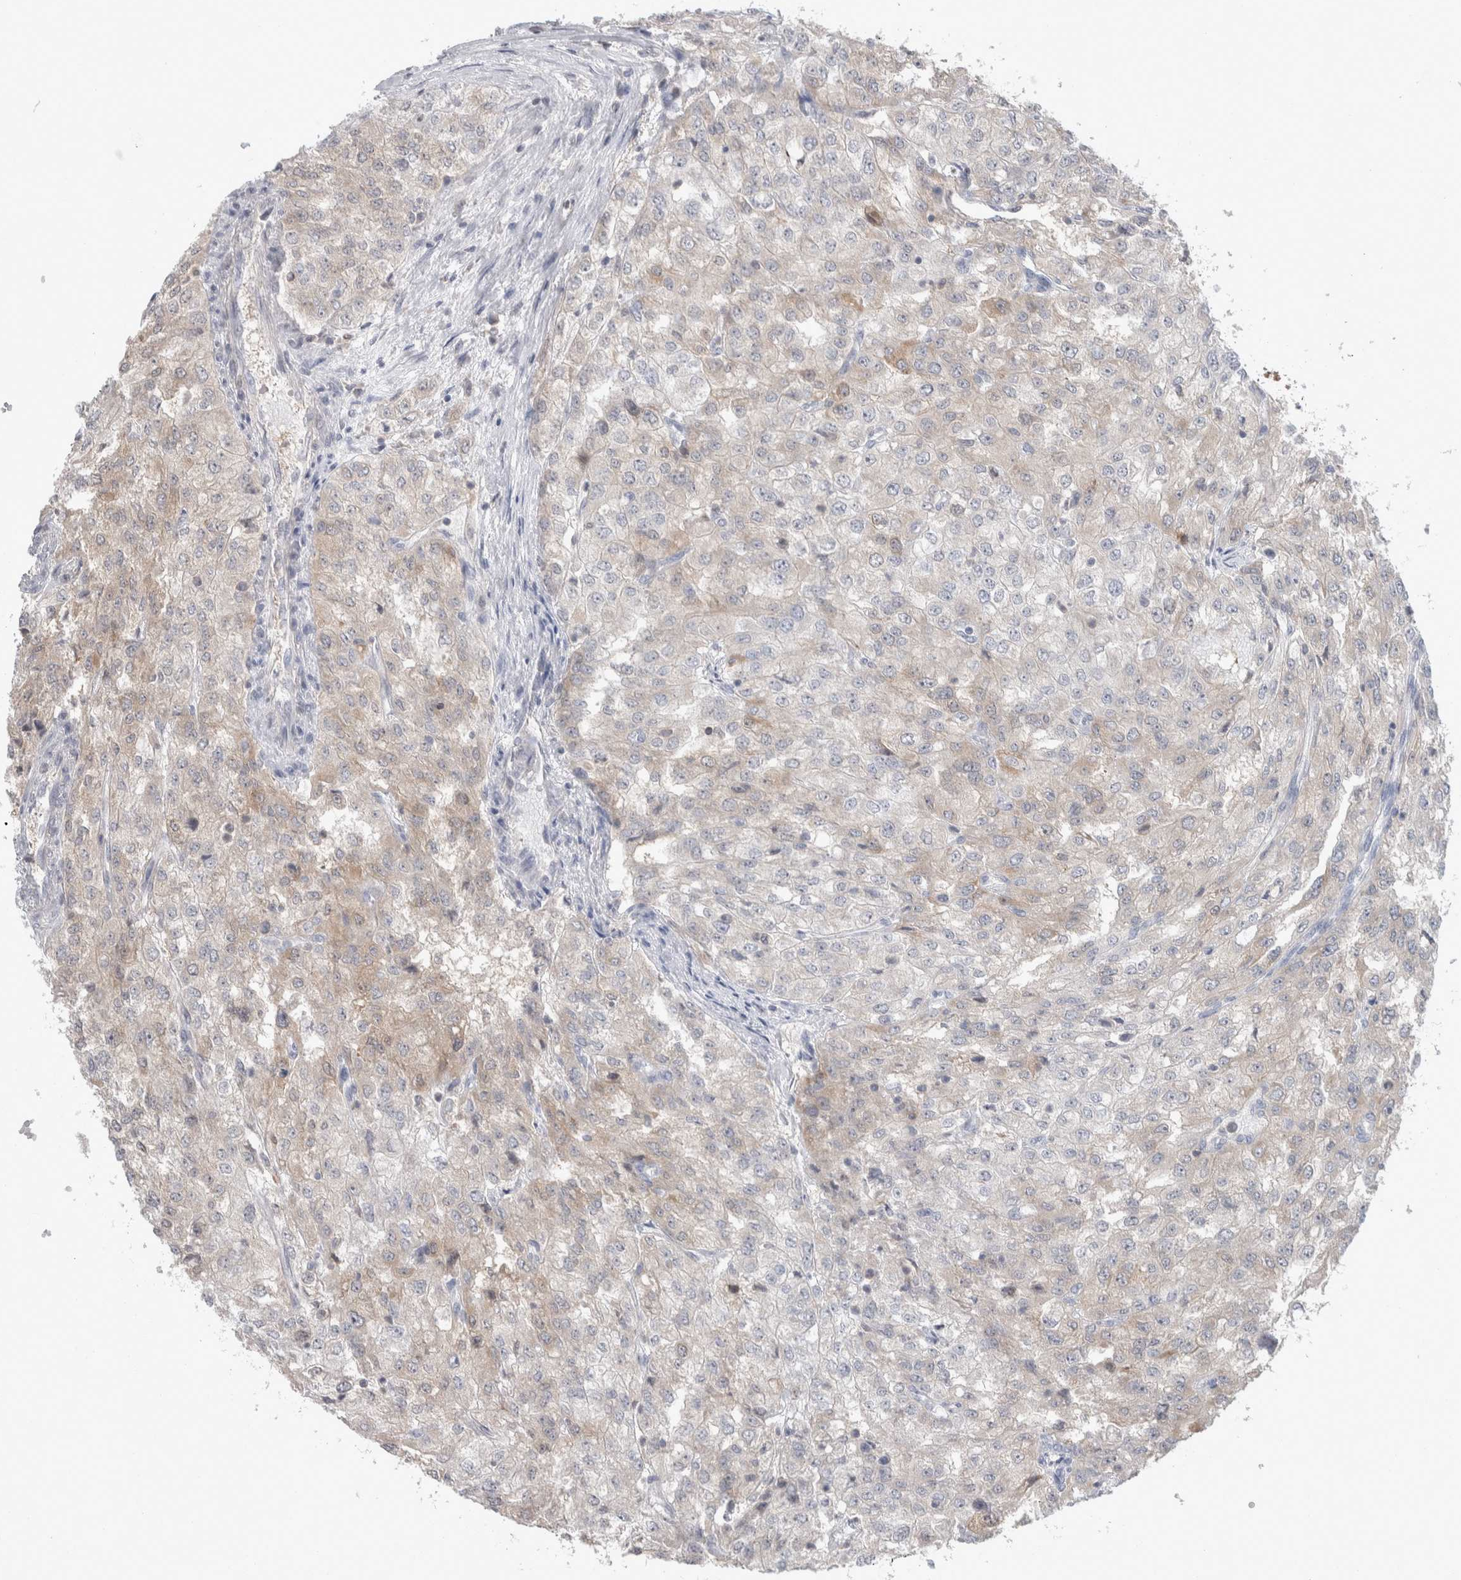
{"staining": {"intensity": "weak", "quantity": "<25%", "location": "cytoplasmic/membranous"}, "tissue": "renal cancer", "cell_type": "Tumor cells", "image_type": "cancer", "snomed": [{"axis": "morphology", "description": "Adenocarcinoma, NOS"}, {"axis": "topography", "description": "Kidney"}], "caption": "Immunohistochemistry of human renal cancer (adenocarcinoma) exhibits no expression in tumor cells.", "gene": "HTATIP2", "patient": {"sex": "female", "age": 54}}